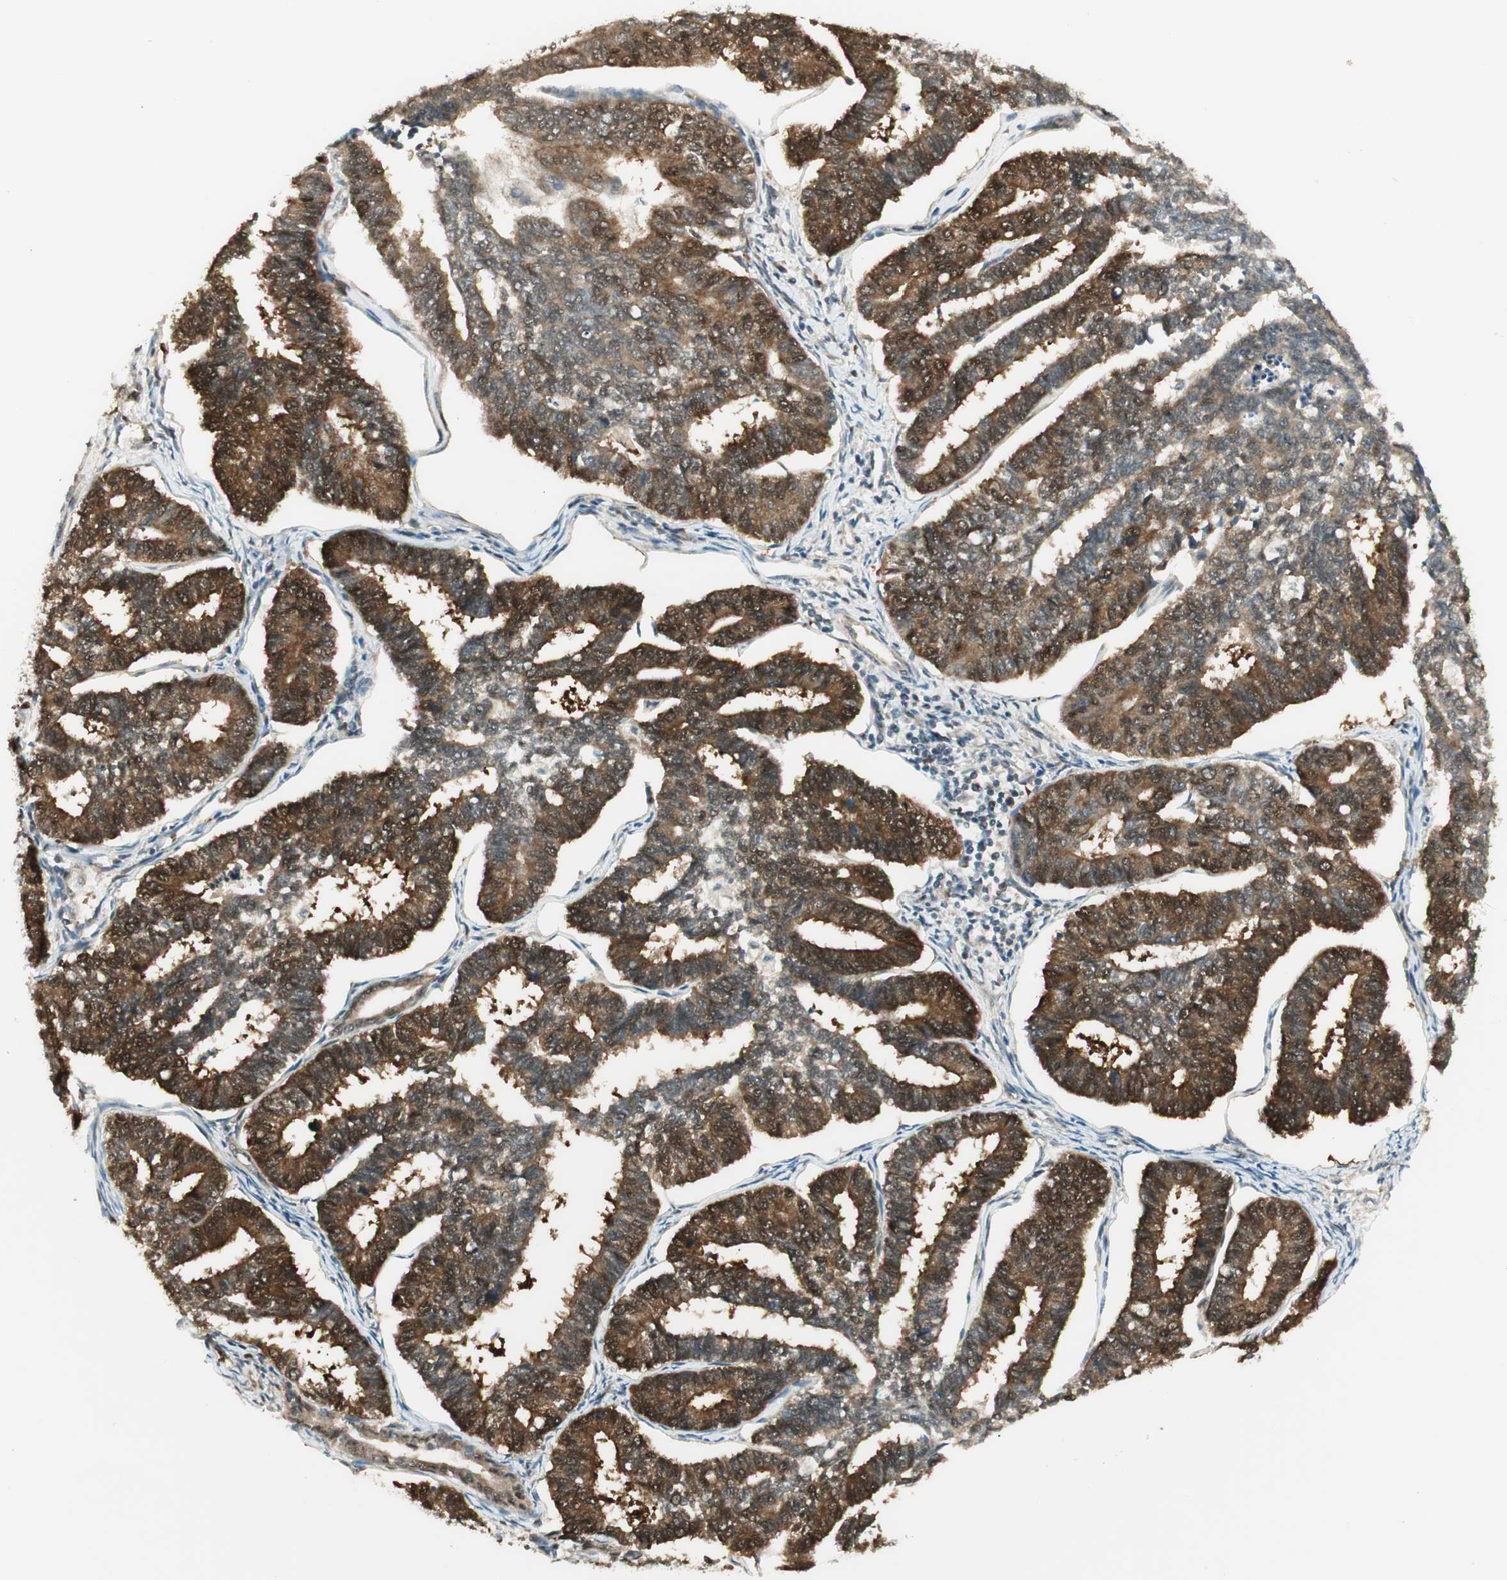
{"staining": {"intensity": "strong", "quantity": "25%-75%", "location": "cytoplasmic/membranous"}, "tissue": "endometrial cancer", "cell_type": "Tumor cells", "image_type": "cancer", "snomed": [{"axis": "morphology", "description": "Adenocarcinoma, NOS"}, {"axis": "topography", "description": "Endometrium"}], "caption": "Protein staining of endometrial cancer (adenocarcinoma) tissue exhibits strong cytoplasmic/membranous expression in approximately 25%-75% of tumor cells.", "gene": "IPO5", "patient": {"sex": "female", "age": 70}}